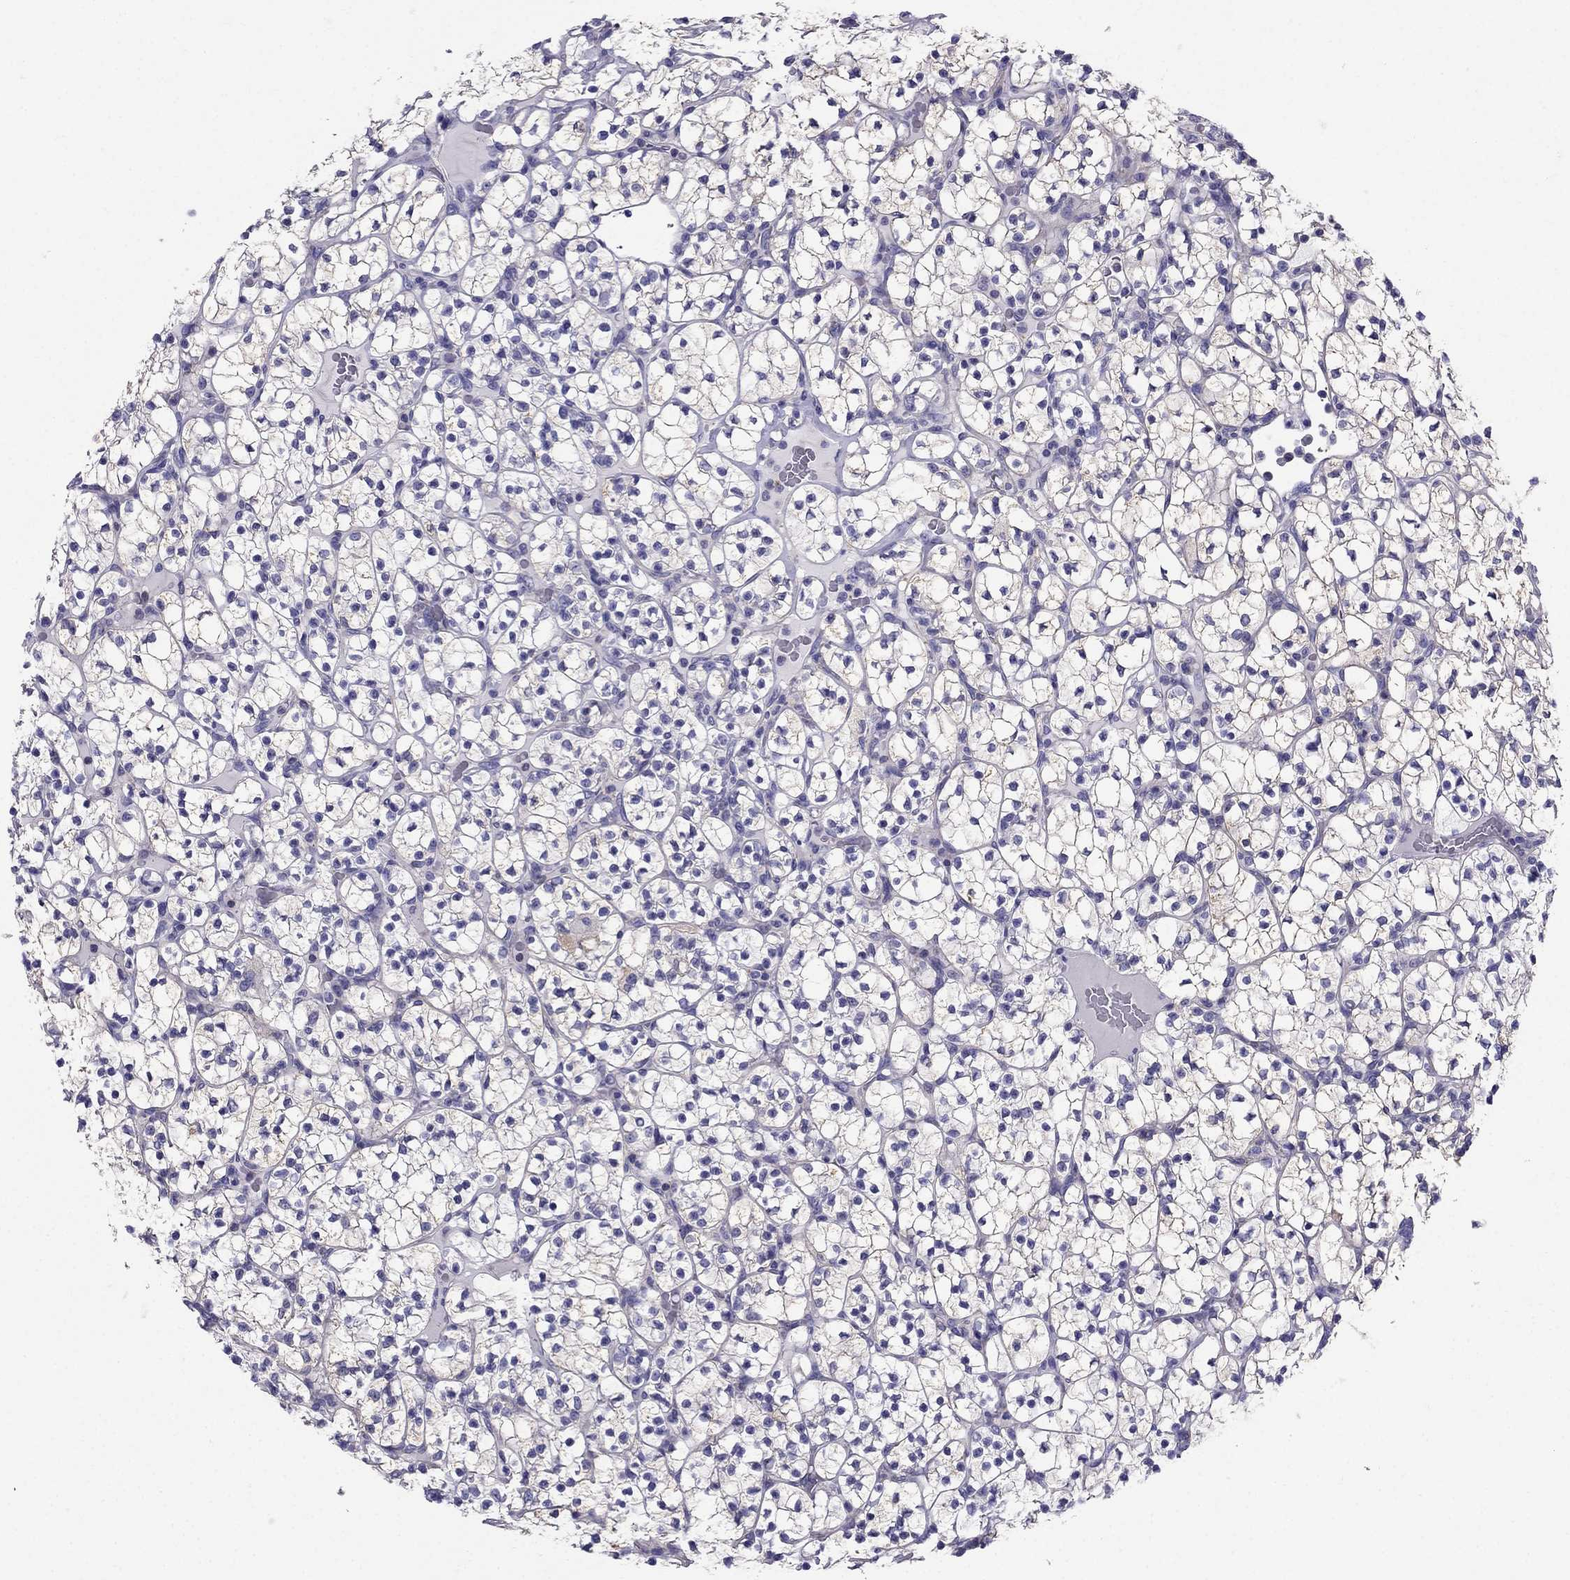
{"staining": {"intensity": "negative", "quantity": "none", "location": "none"}, "tissue": "renal cancer", "cell_type": "Tumor cells", "image_type": "cancer", "snomed": [{"axis": "morphology", "description": "Adenocarcinoma, NOS"}, {"axis": "topography", "description": "Kidney"}], "caption": "An IHC histopathology image of renal cancer is shown. There is no staining in tumor cells of renal cancer.", "gene": "GPR50", "patient": {"sex": "female", "age": 89}}